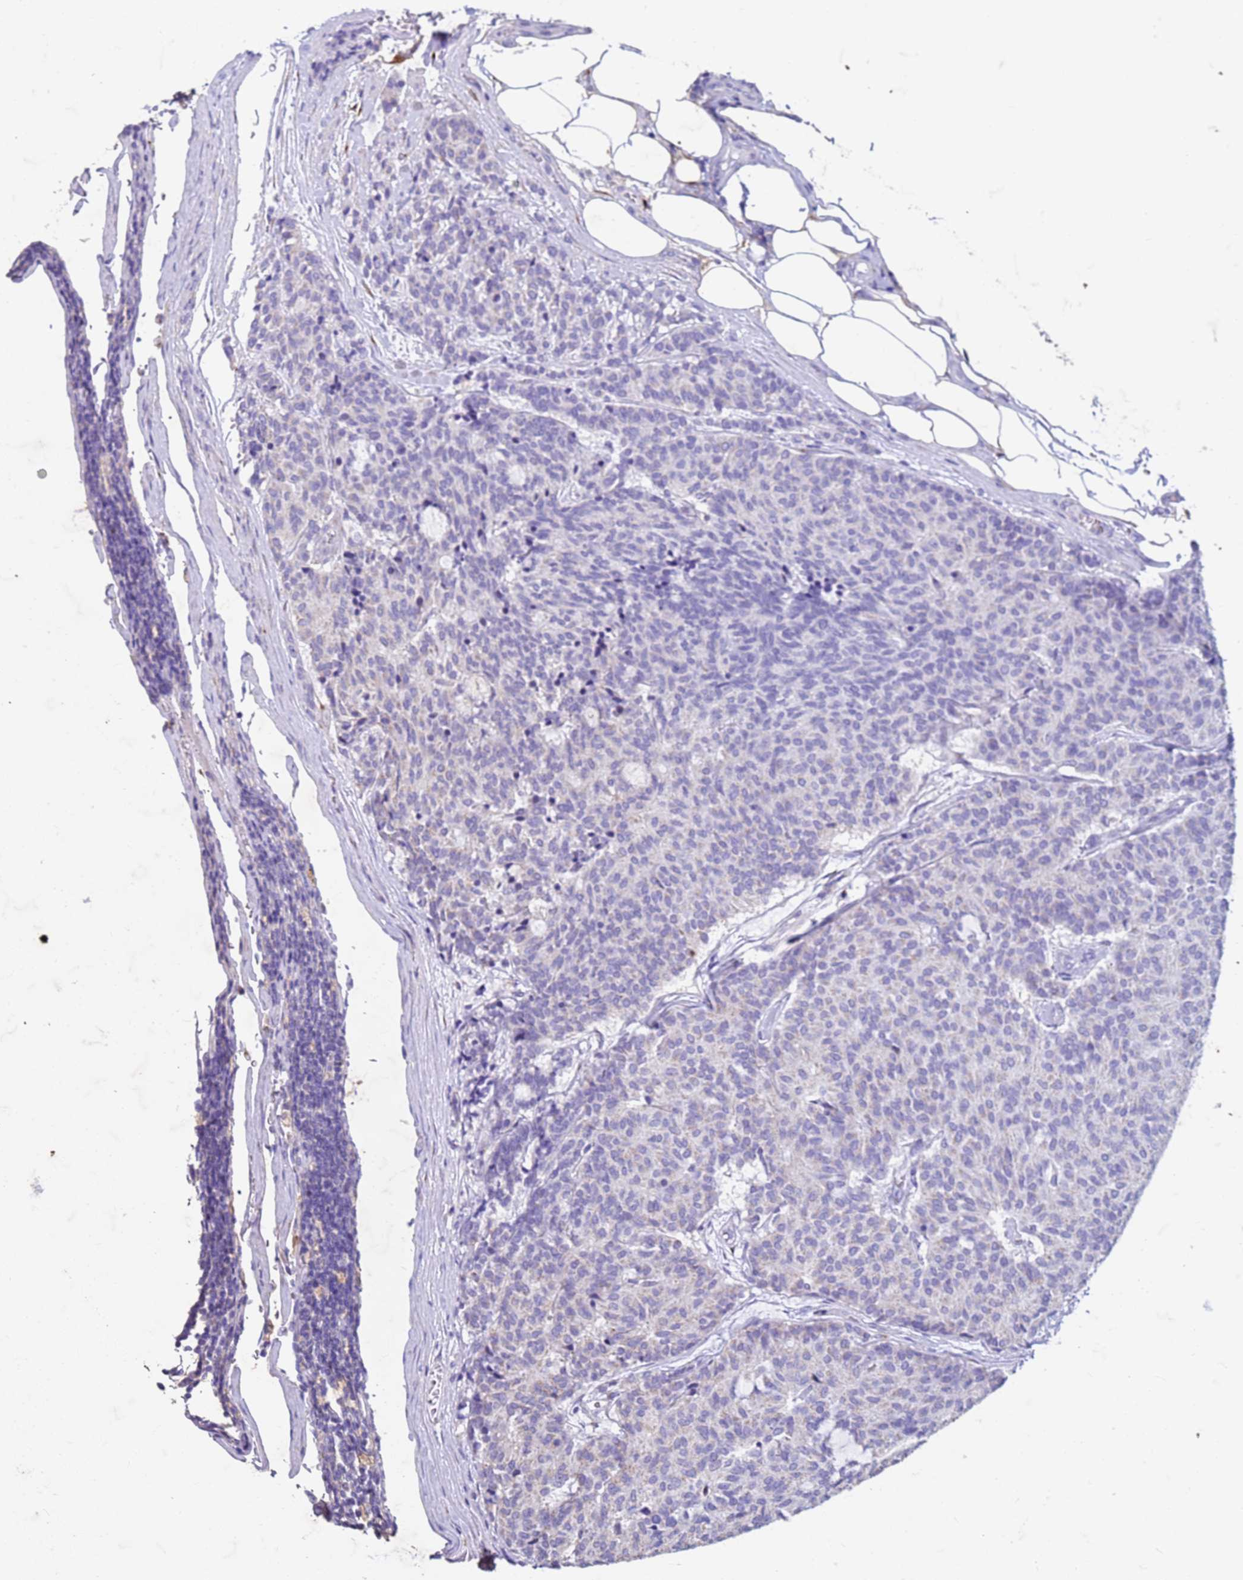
{"staining": {"intensity": "negative", "quantity": "none", "location": "none"}, "tissue": "carcinoid", "cell_type": "Tumor cells", "image_type": "cancer", "snomed": [{"axis": "morphology", "description": "Carcinoid, malignant, NOS"}, {"axis": "topography", "description": "Pancreas"}], "caption": "A photomicrograph of carcinoid (malignant) stained for a protein displays no brown staining in tumor cells.", "gene": "SLC25A15", "patient": {"sex": "female", "age": 54}}